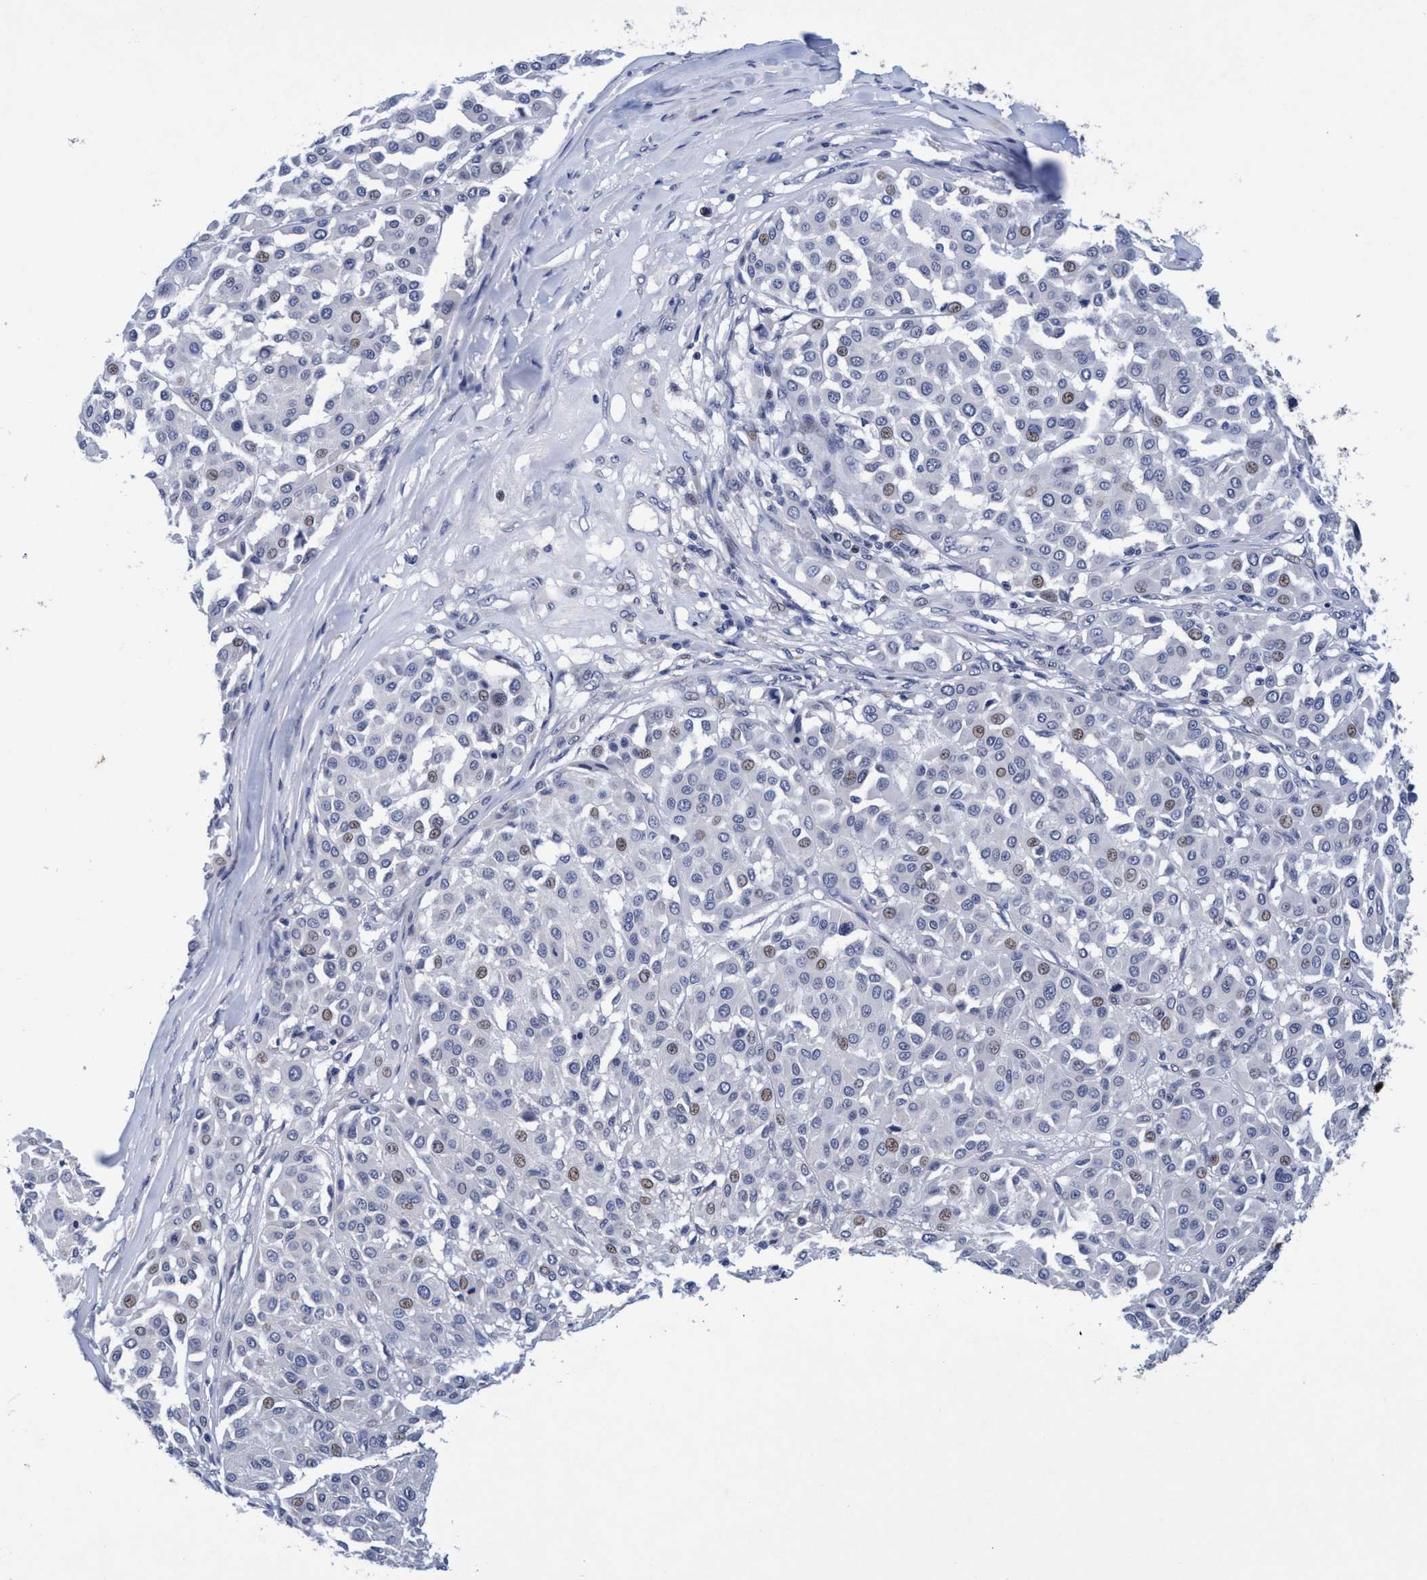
{"staining": {"intensity": "weak", "quantity": "<25%", "location": "nuclear"}, "tissue": "melanoma", "cell_type": "Tumor cells", "image_type": "cancer", "snomed": [{"axis": "morphology", "description": "Malignant melanoma, Metastatic site"}, {"axis": "topography", "description": "Soft tissue"}], "caption": "High magnification brightfield microscopy of melanoma stained with DAB (brown) and counterstained with hematoxylin (blue): tumor cells show no significant expression.", "gene": "GRB14", "patient": {"sex": "male", "age": 41}}